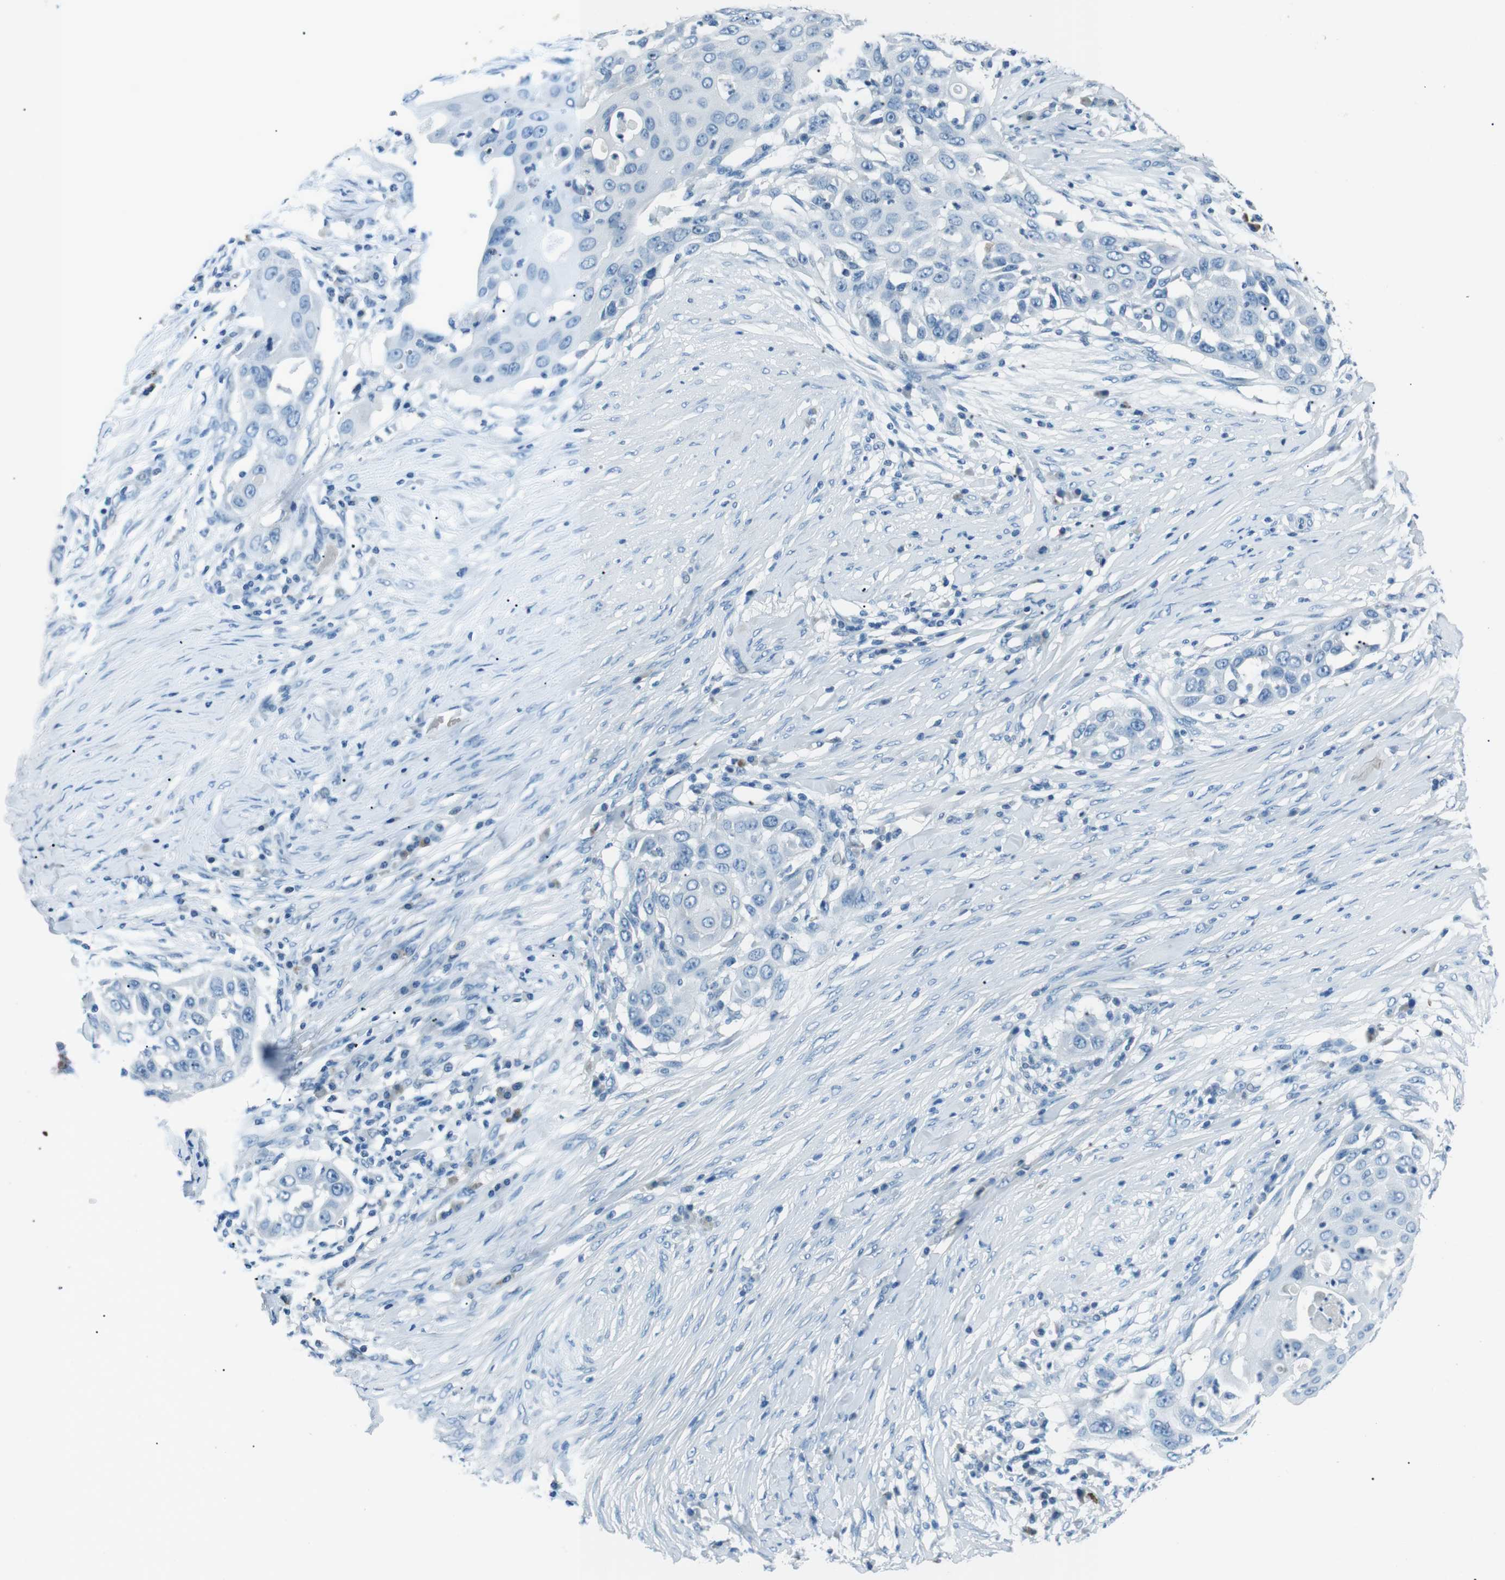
{"staining": {"intensity": "negative", "quantity": "none", "location": "none"}, "tissue": "skin cancer", "cell_type": "Tumor cells", "image_type": "cancer", "snomed": [{"axis": "morphology", "description": "Squamous cell carcinoma, NOS"}, {"axis": "topography", "description": "Skin"}], "caption": "Skin squamous cell carcinoma stained for a protein using immunohistochemistry (IHC) shows no positivity tumor cells.", "gene": "ST6GAL1", "patient": {"sex": "female", "age": 44}}